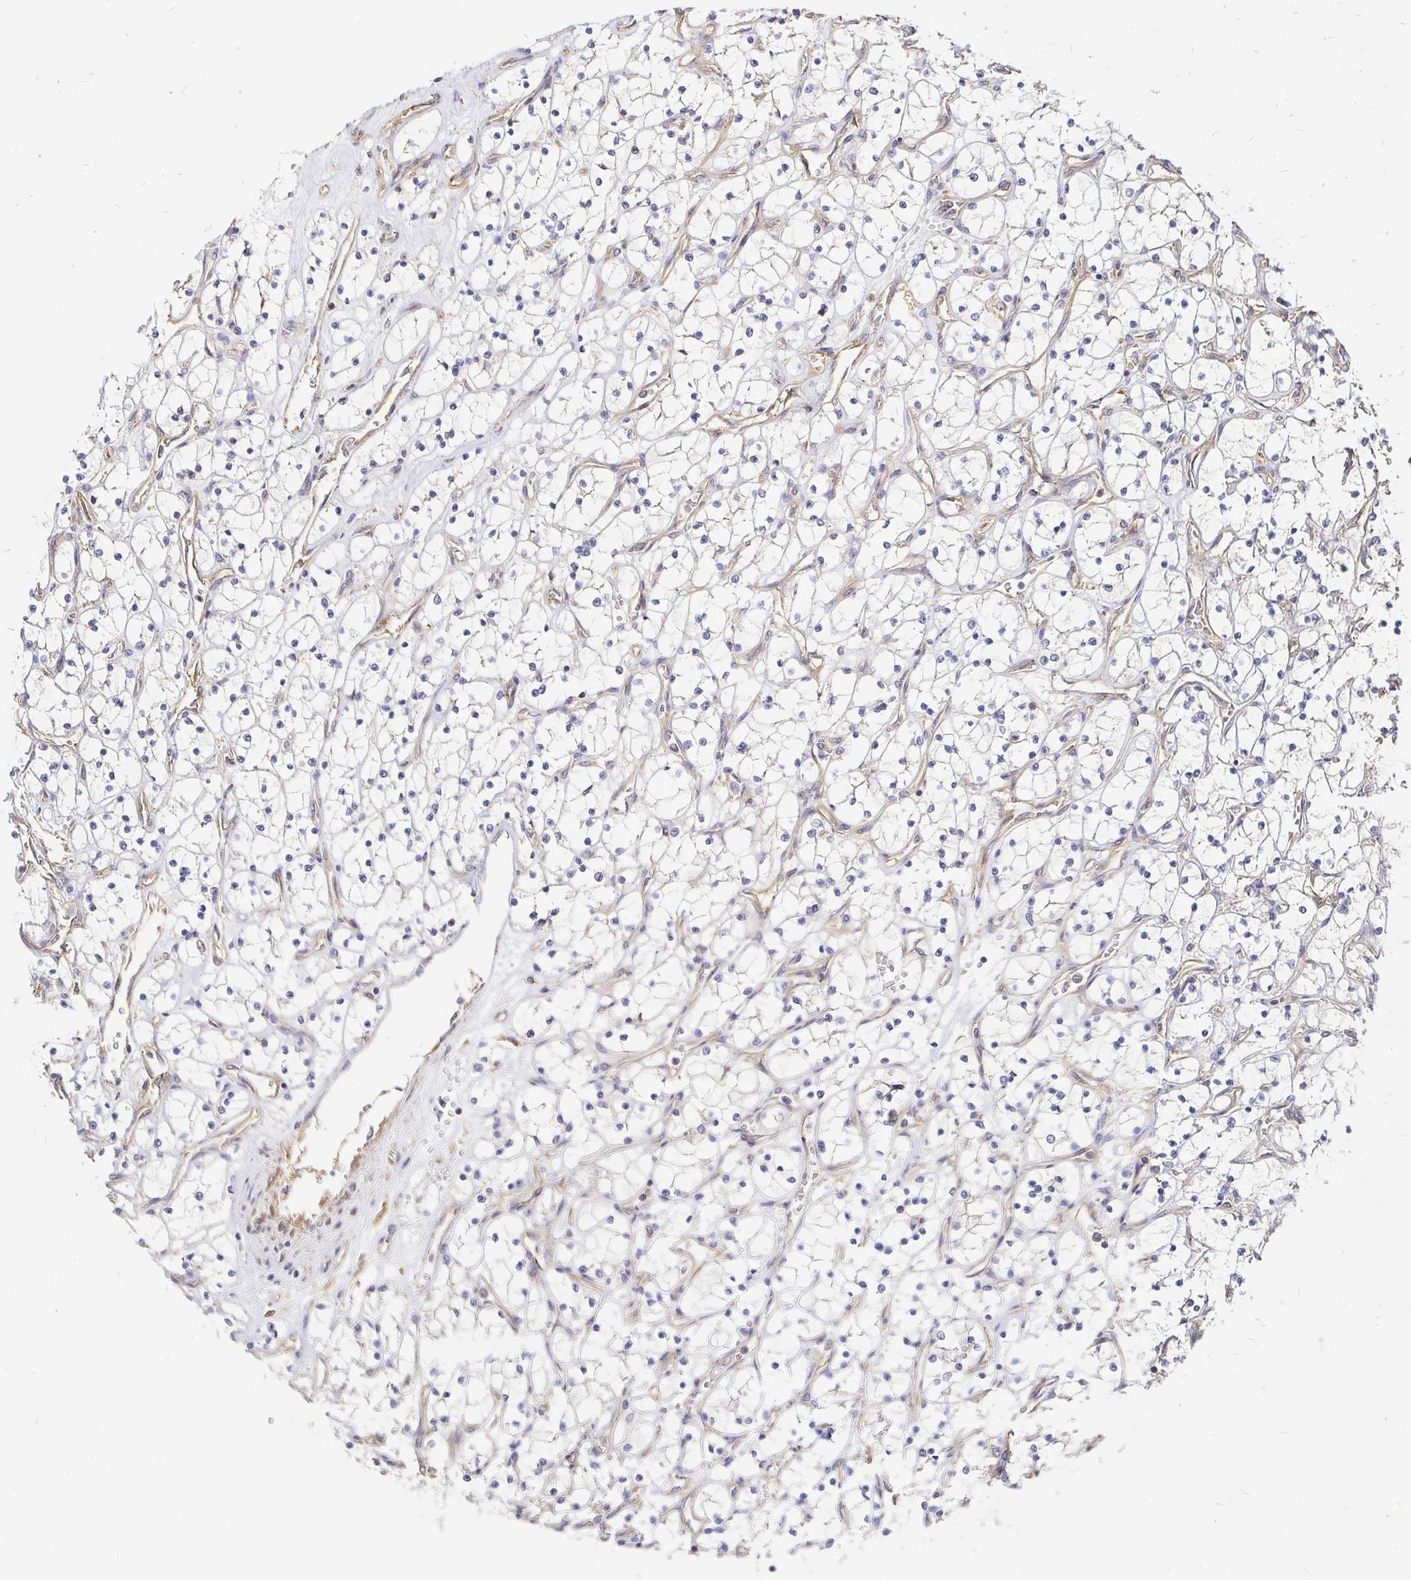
{"staining": {"intensity": "negative", "quantity": "none", "location": "none"}, "tissue": "renal cancer", "cell_type": "Tumor cells", "image_type": "cancer", "snomed": [{"axis": "morphology", "description": "Adenocarcinoma, NOS"}, {"axis": "topography", "description": "Kidney"}], "caption": "Immunohistochemistry (IHC) micrograph of renal adenocarcinoma stained for a protein (brown), which demonstrates no expression in tumor cells.", "gene": "KIF5B", "patient": {"sex": "female", "age": 69}}